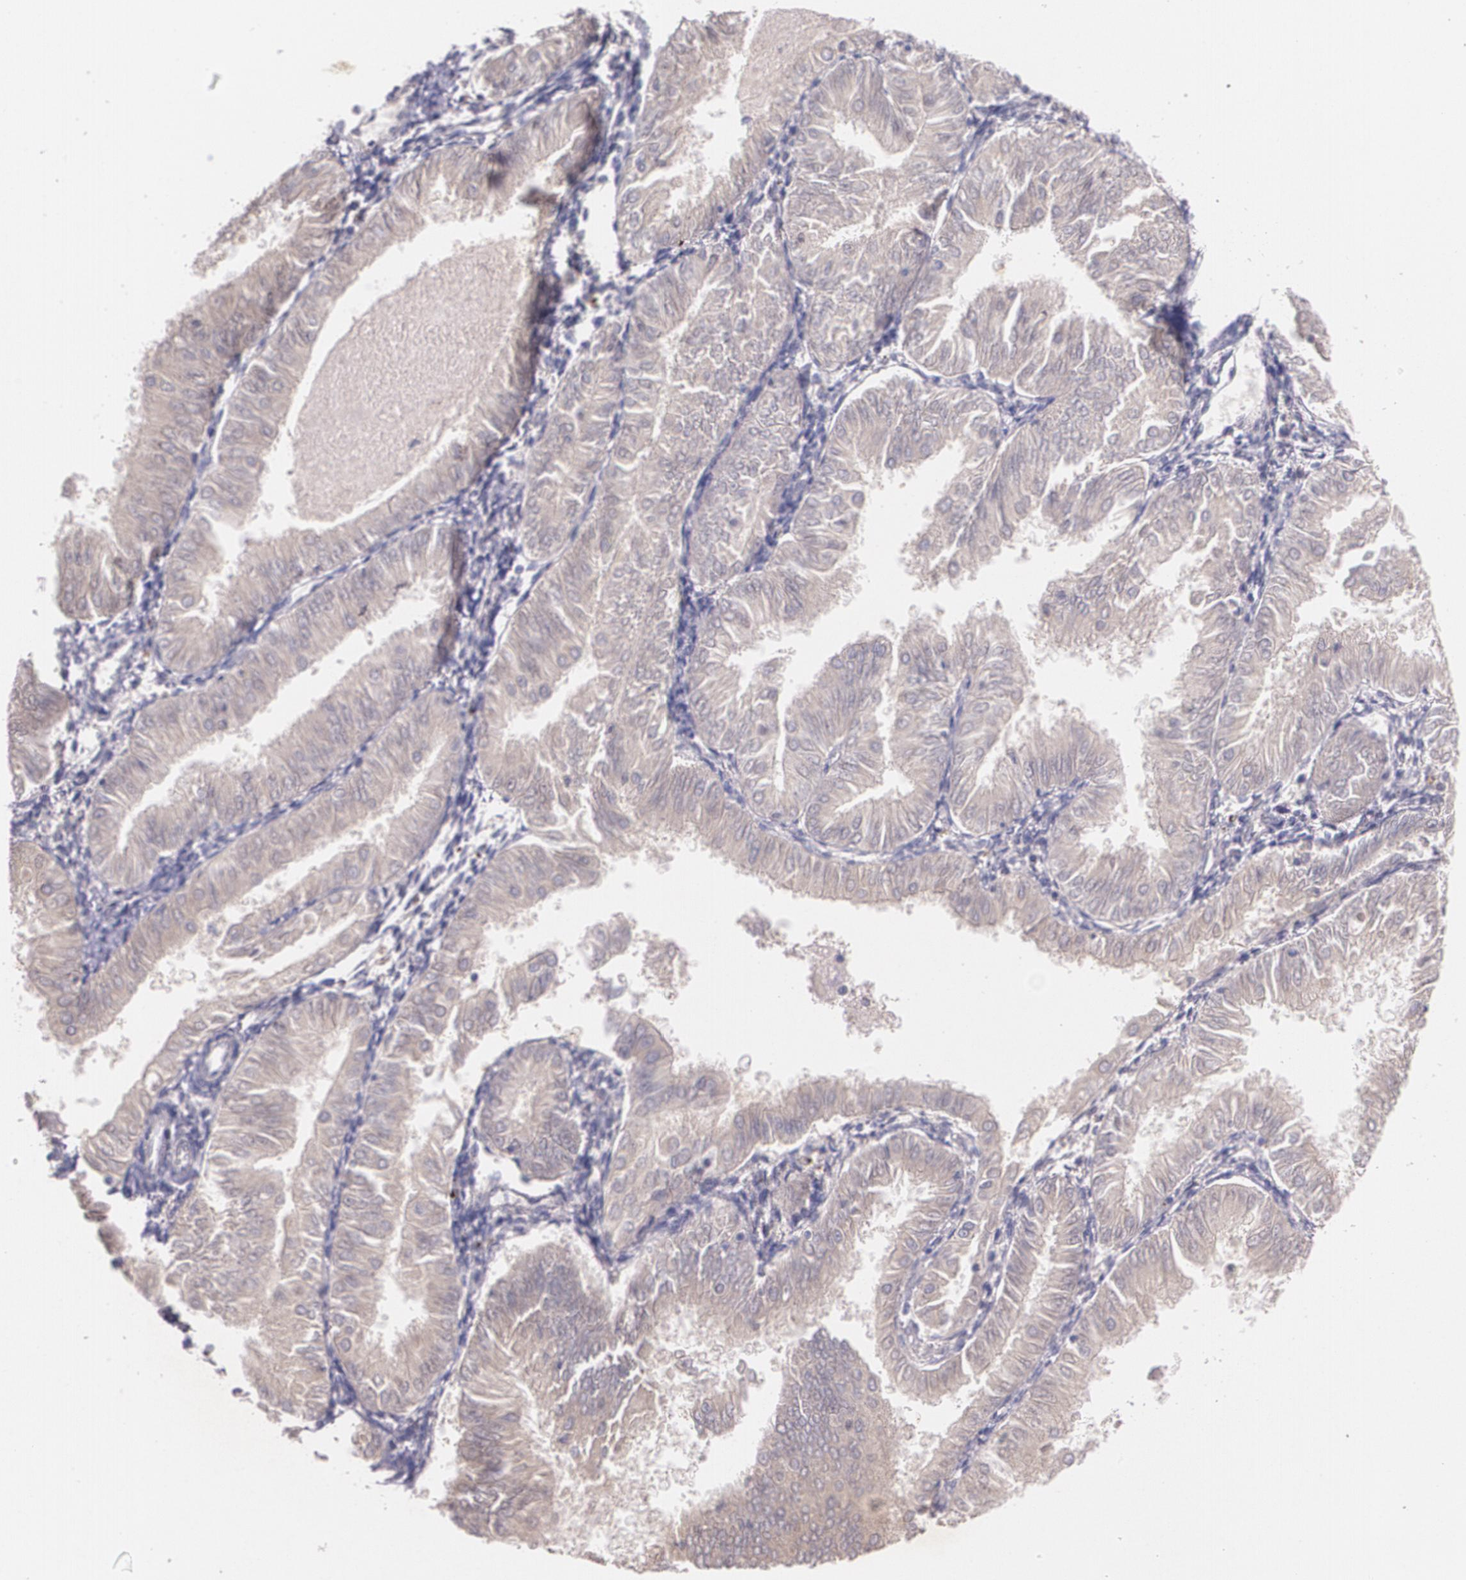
{"staining": {"intensity": "weak", "quantity": ">75%", "location": "cytoplasmic/membranous"}, "tissue": "endometrial cancer", "cell_type": "Tumor cells", "image_type": "cancer", "snomed": [{"axis": "morphology", "description": "Adenocarcinoma, NOS"}, {"axis": "topography", "description": "Endometrium"}], "caption": "A low amount of weak cytoplasmic/membranous staining is identified in approximately >75% of tumor cells in endometrial cancer (adenocarcinoma) tissue. (IHC, brightfield microscopy, high magnification).", "gene": "TM4SF1", "patient": {"sex": "female", "age": 53}}